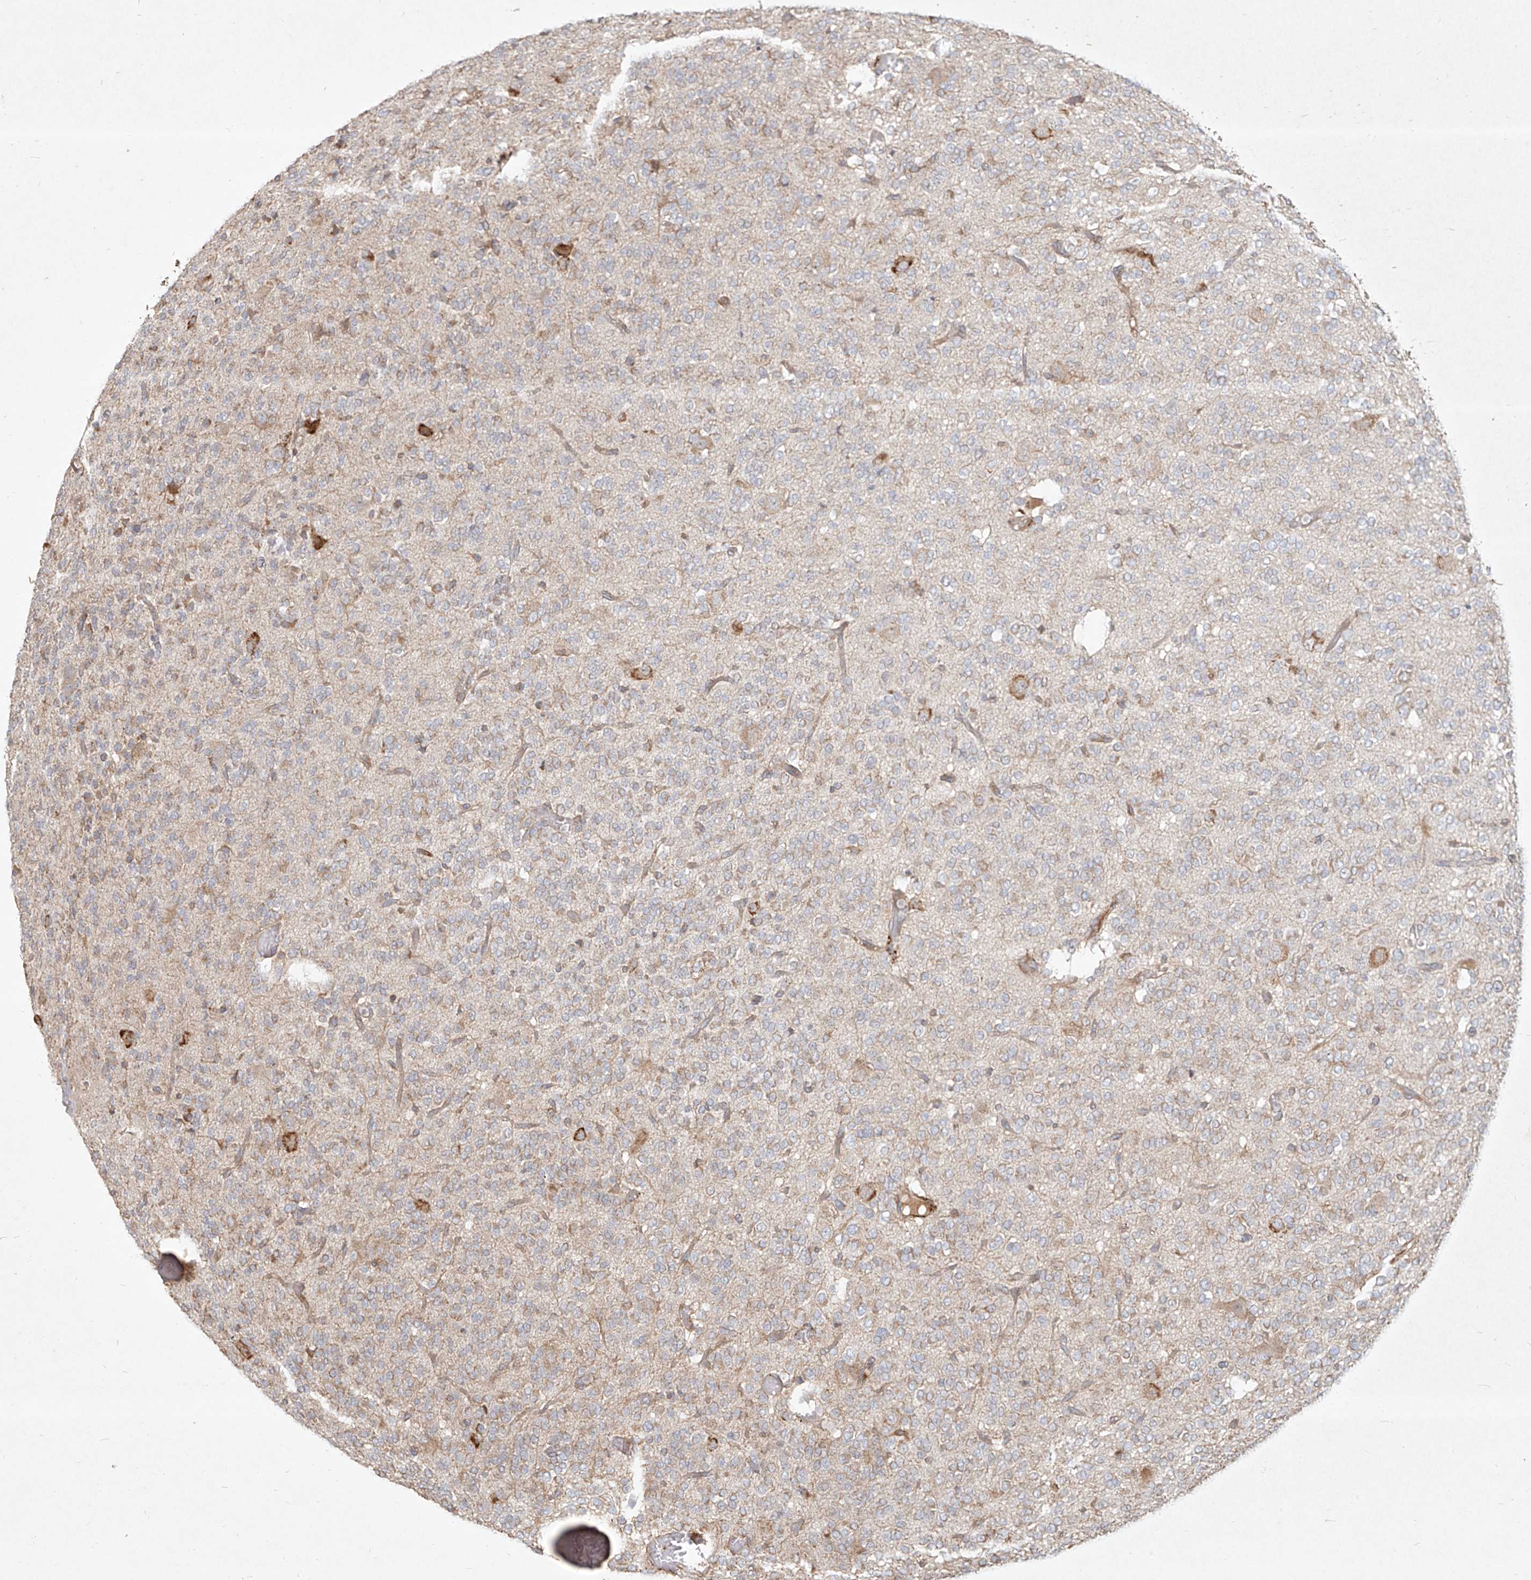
{"staining": {"intensity": "weak", "quantity": "<25%", "location": "cytoplasmic/membranous"}, "tissue": "glioma", "cell_type": "Tumor cells", "image_type": "cancer", "snomed": [{"axis": "morphology", "description": "Glioma, malignant, Low grade"}, {"axis": "topography", "description": "Brain"}], "caption": "Low-grade glioma (malignant) was stained to show a protein in brown. There is no significant staining in tumor cells.", "gene": "CD209", "patient": {"sex": "male", "age": 38}}